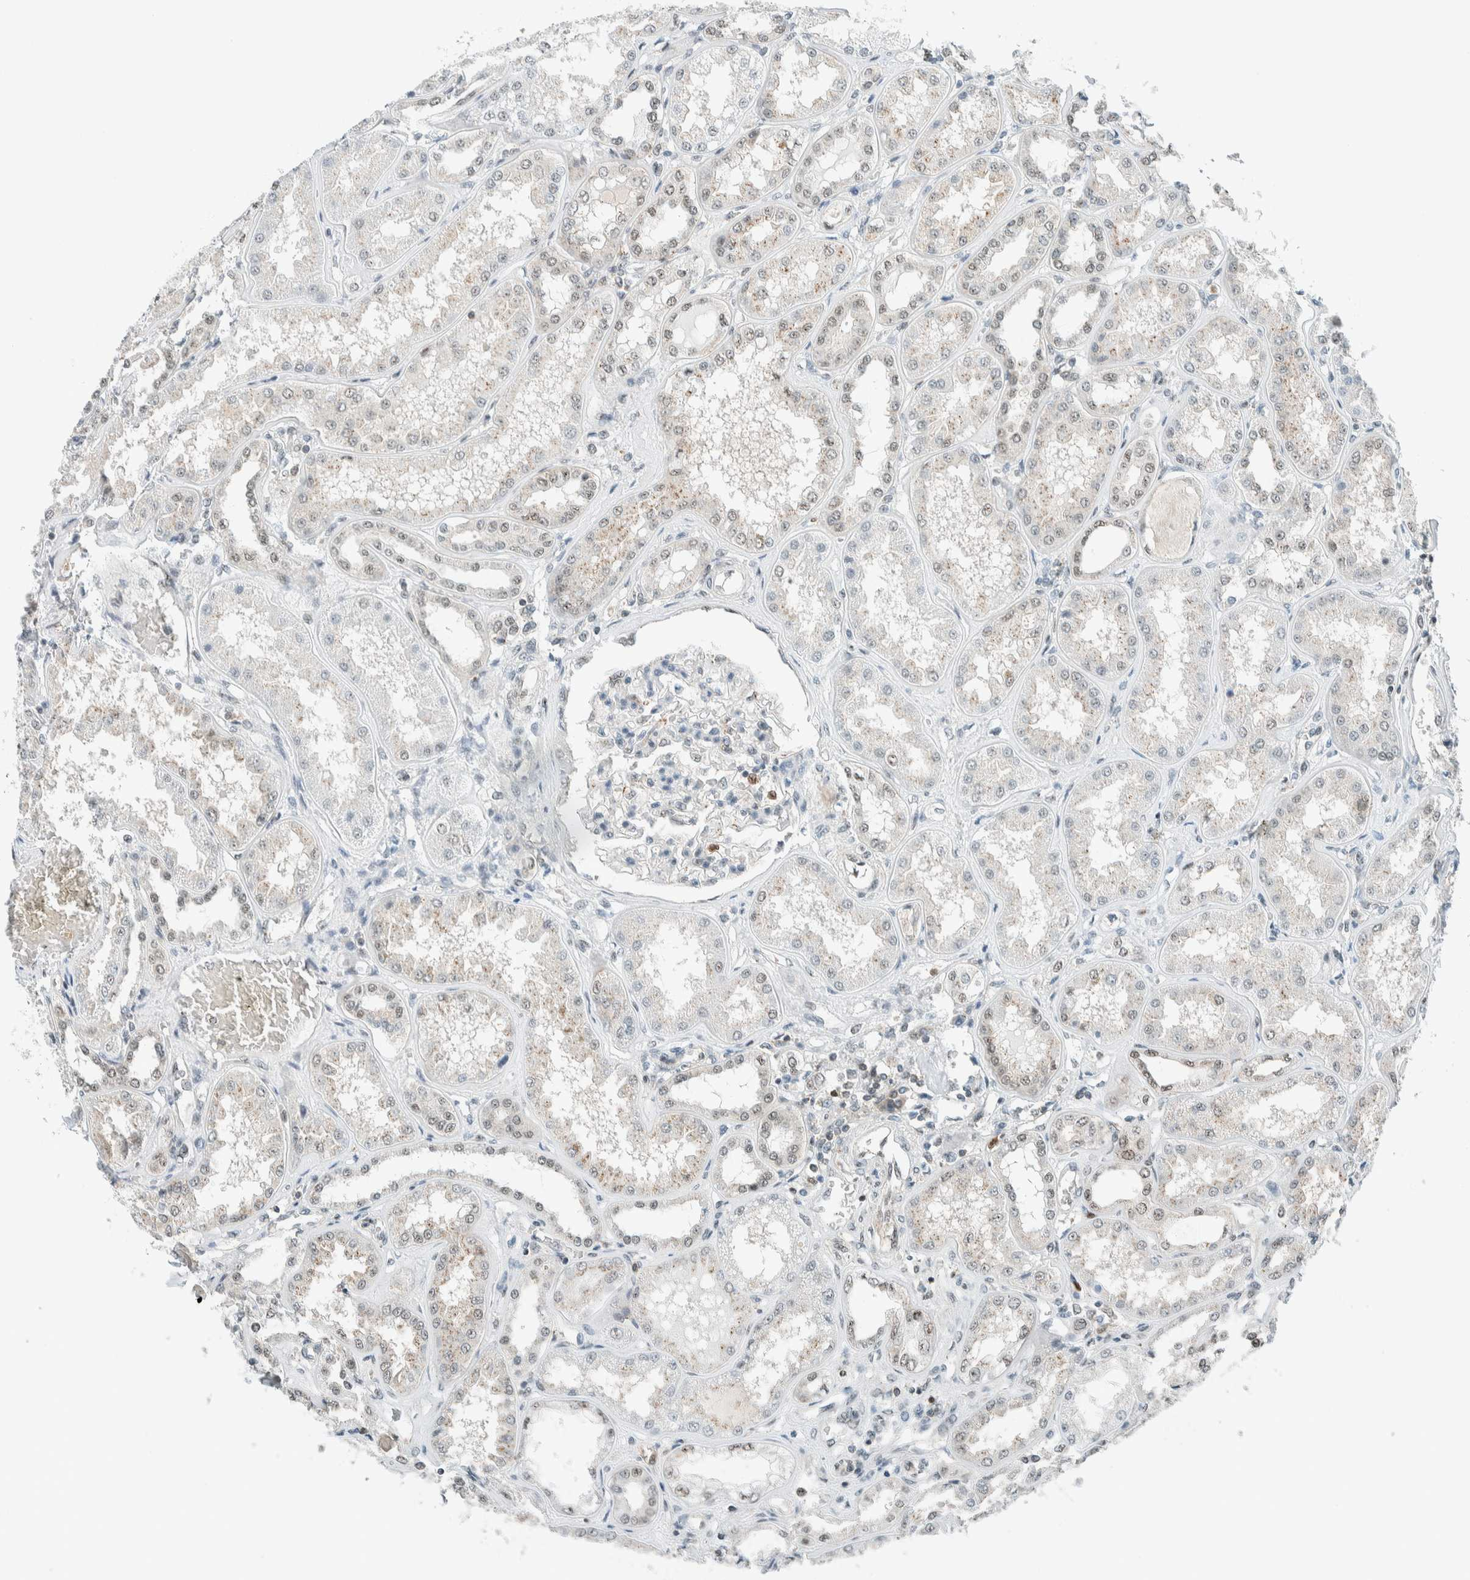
{"staining": {"intensity": "moderate", "quantity": "<25%", "location": "nuclear"}, "tissue": "kidney", "cell_type": "Cells in glomeruli", "image_type": "normal", "snomed": [{"axis": "morphology", "description": "Normal tissue, NOS"}, {"axis": "topography", "description": "Kidney"}], "caption": "This histopathology image reveals immunohistochemistry (IHC) staining of unremarkable human kidney, with low moderate nuclear staining in about <25% of cells in glomeruli.", "gene": "CYSRT1", "patient": {"sex": "female", "age": 56}}